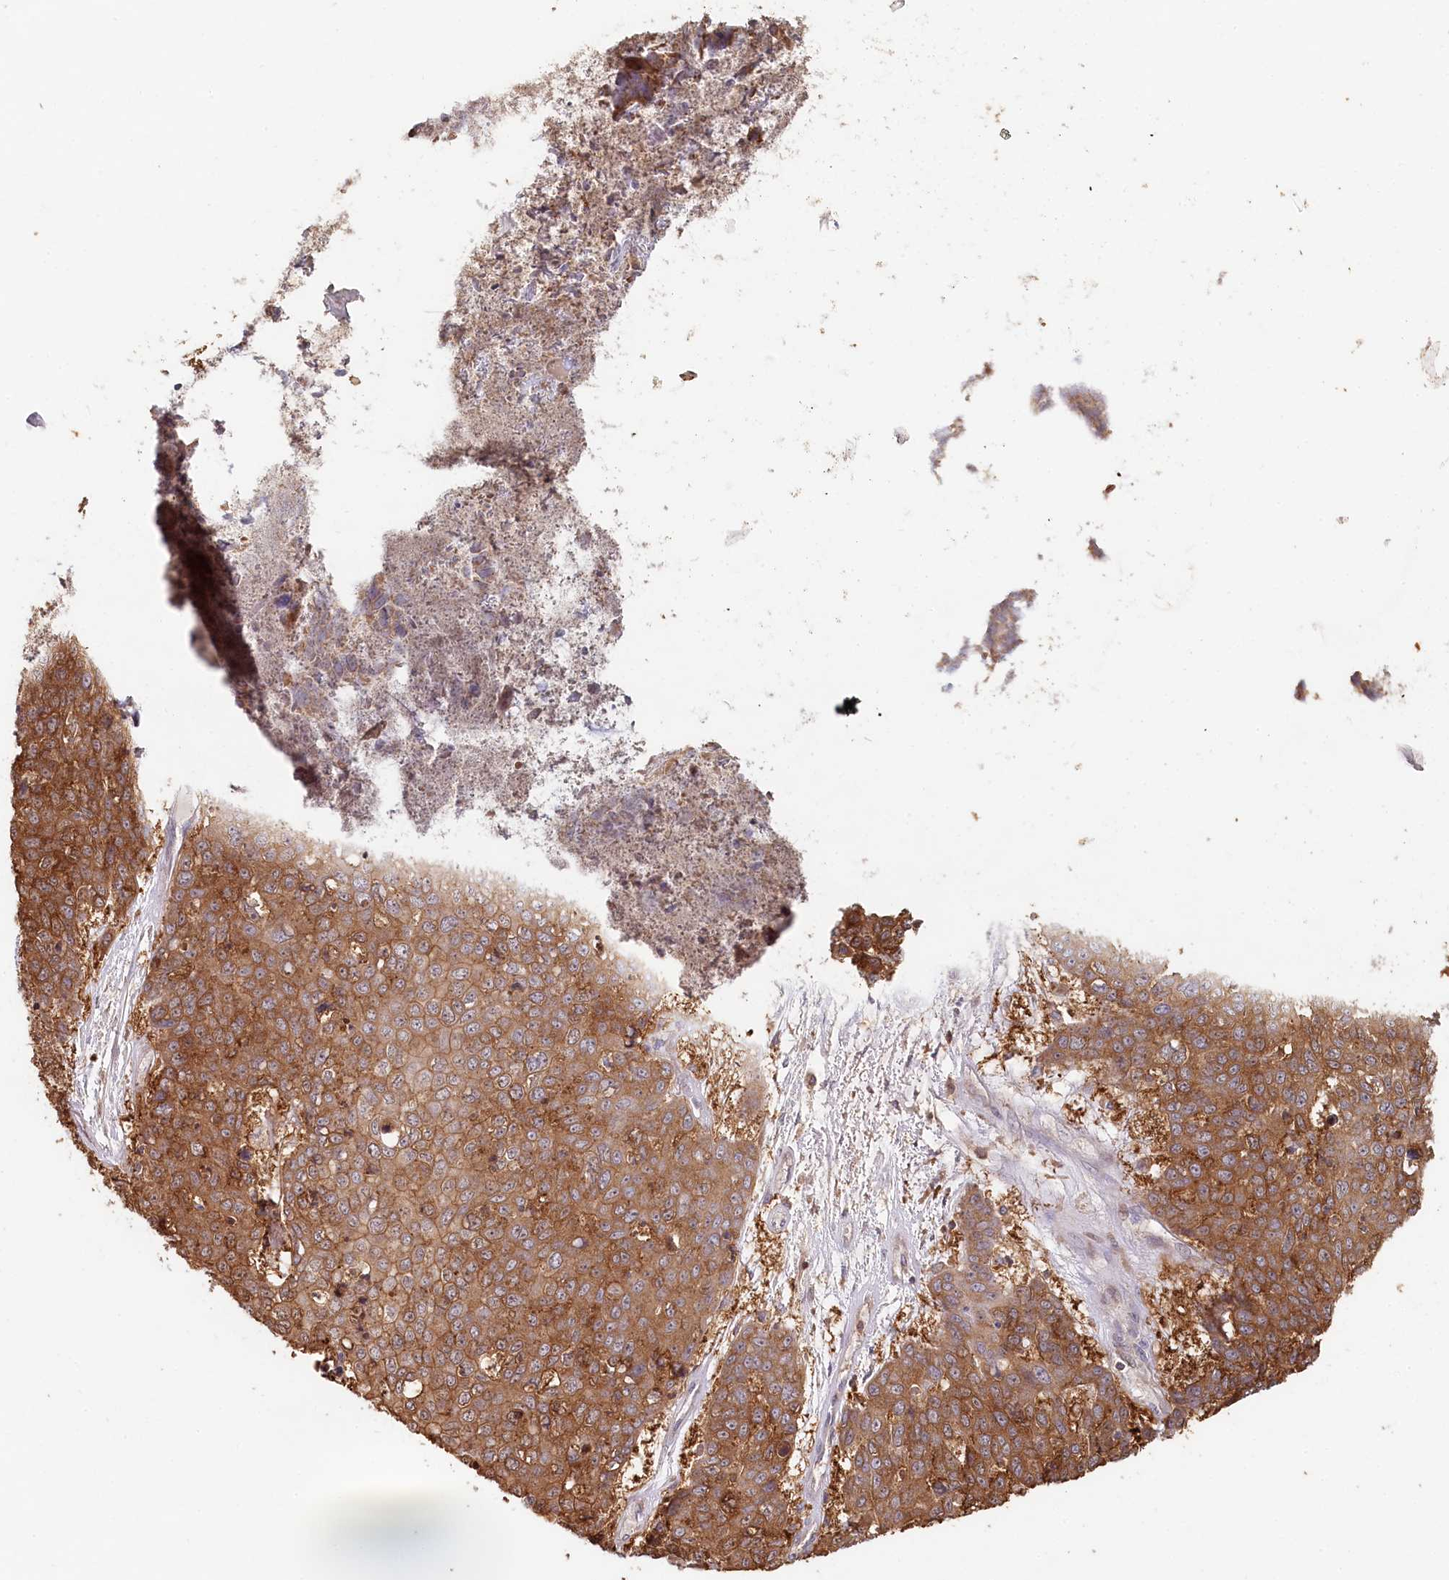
{"staining": {"intensity": "moderate", "quantity": ">75%", "location": "cytoplasmic/membranous"}, "tissue": "skin cancer", "cell_type": "Tumor cells", "image_type": "cancer", "snomed": [{"axis": "morphology", "description": "Squamous cell carcinoma, NOS"}, {"axis": "topography", "description": "Skin"}], "caption": "Protein staining of squamous cell carcinoma (skin) tissue demonstrates moderate cytoplasmic/membranous expression in approximately >75% of tumor cells.", "gene": "HAL", "patient": {"sex": "female", "age": 44}}